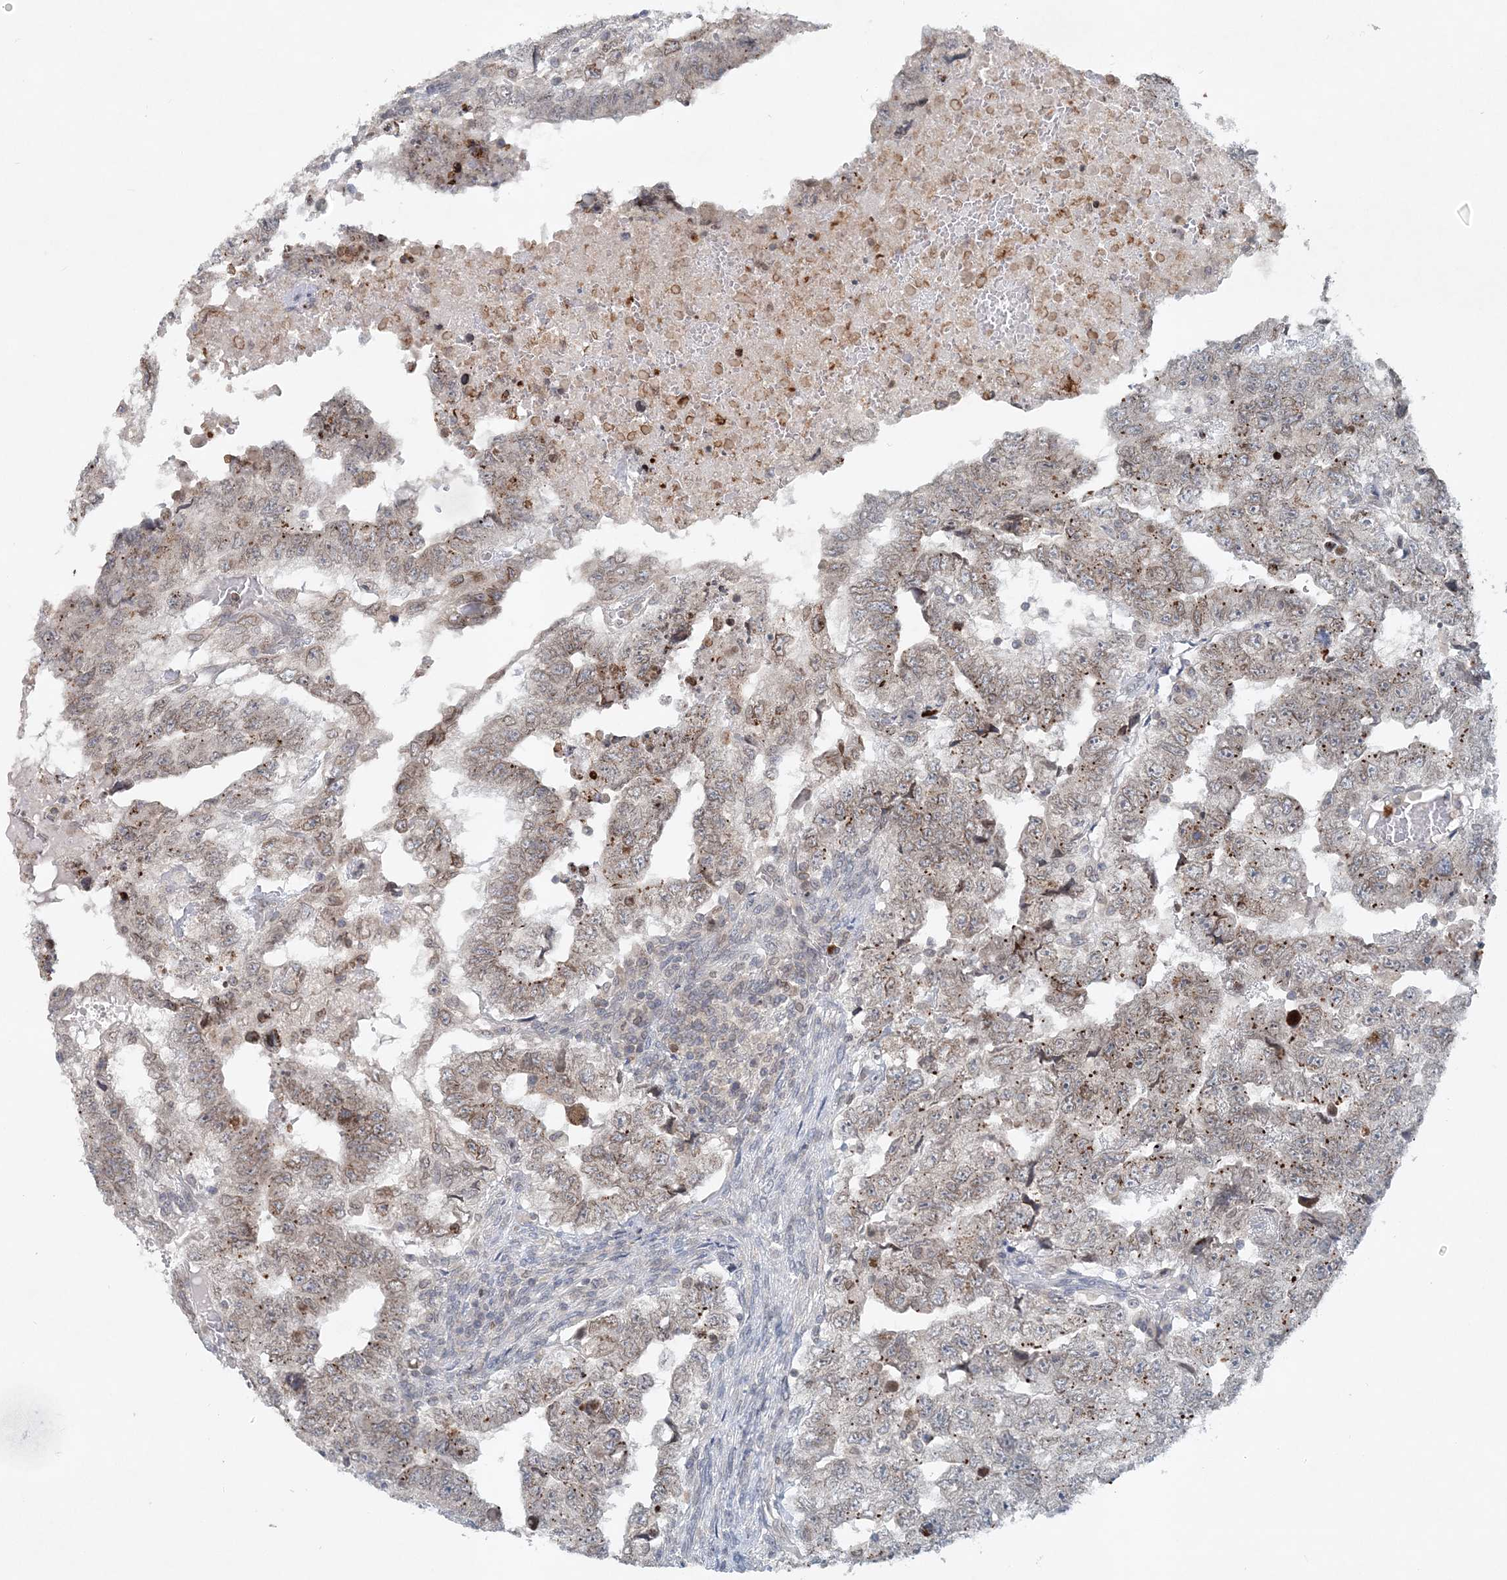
{"staining": {"intensity": "moderate", "quantity": "<25%", "location": "cytoplasmic/membranous"}, "tissue": "testis cancer", "cell_type": "Tumor cells", "image_type": "cancer", "snomed": [{"axis": "morphology", "description": "Carcinoma, Embryonal, NOS"}, {"axis": "topography", "description": "Testis"}], "caption": "IHC (DAB) staining of testis embryonal carcinoma reveals moderate cytoplasmic/membranous protein positivity in about <25% of tumor cells.", "gene": "NUP54", "patient": {"sex": "male", "age": 36}}